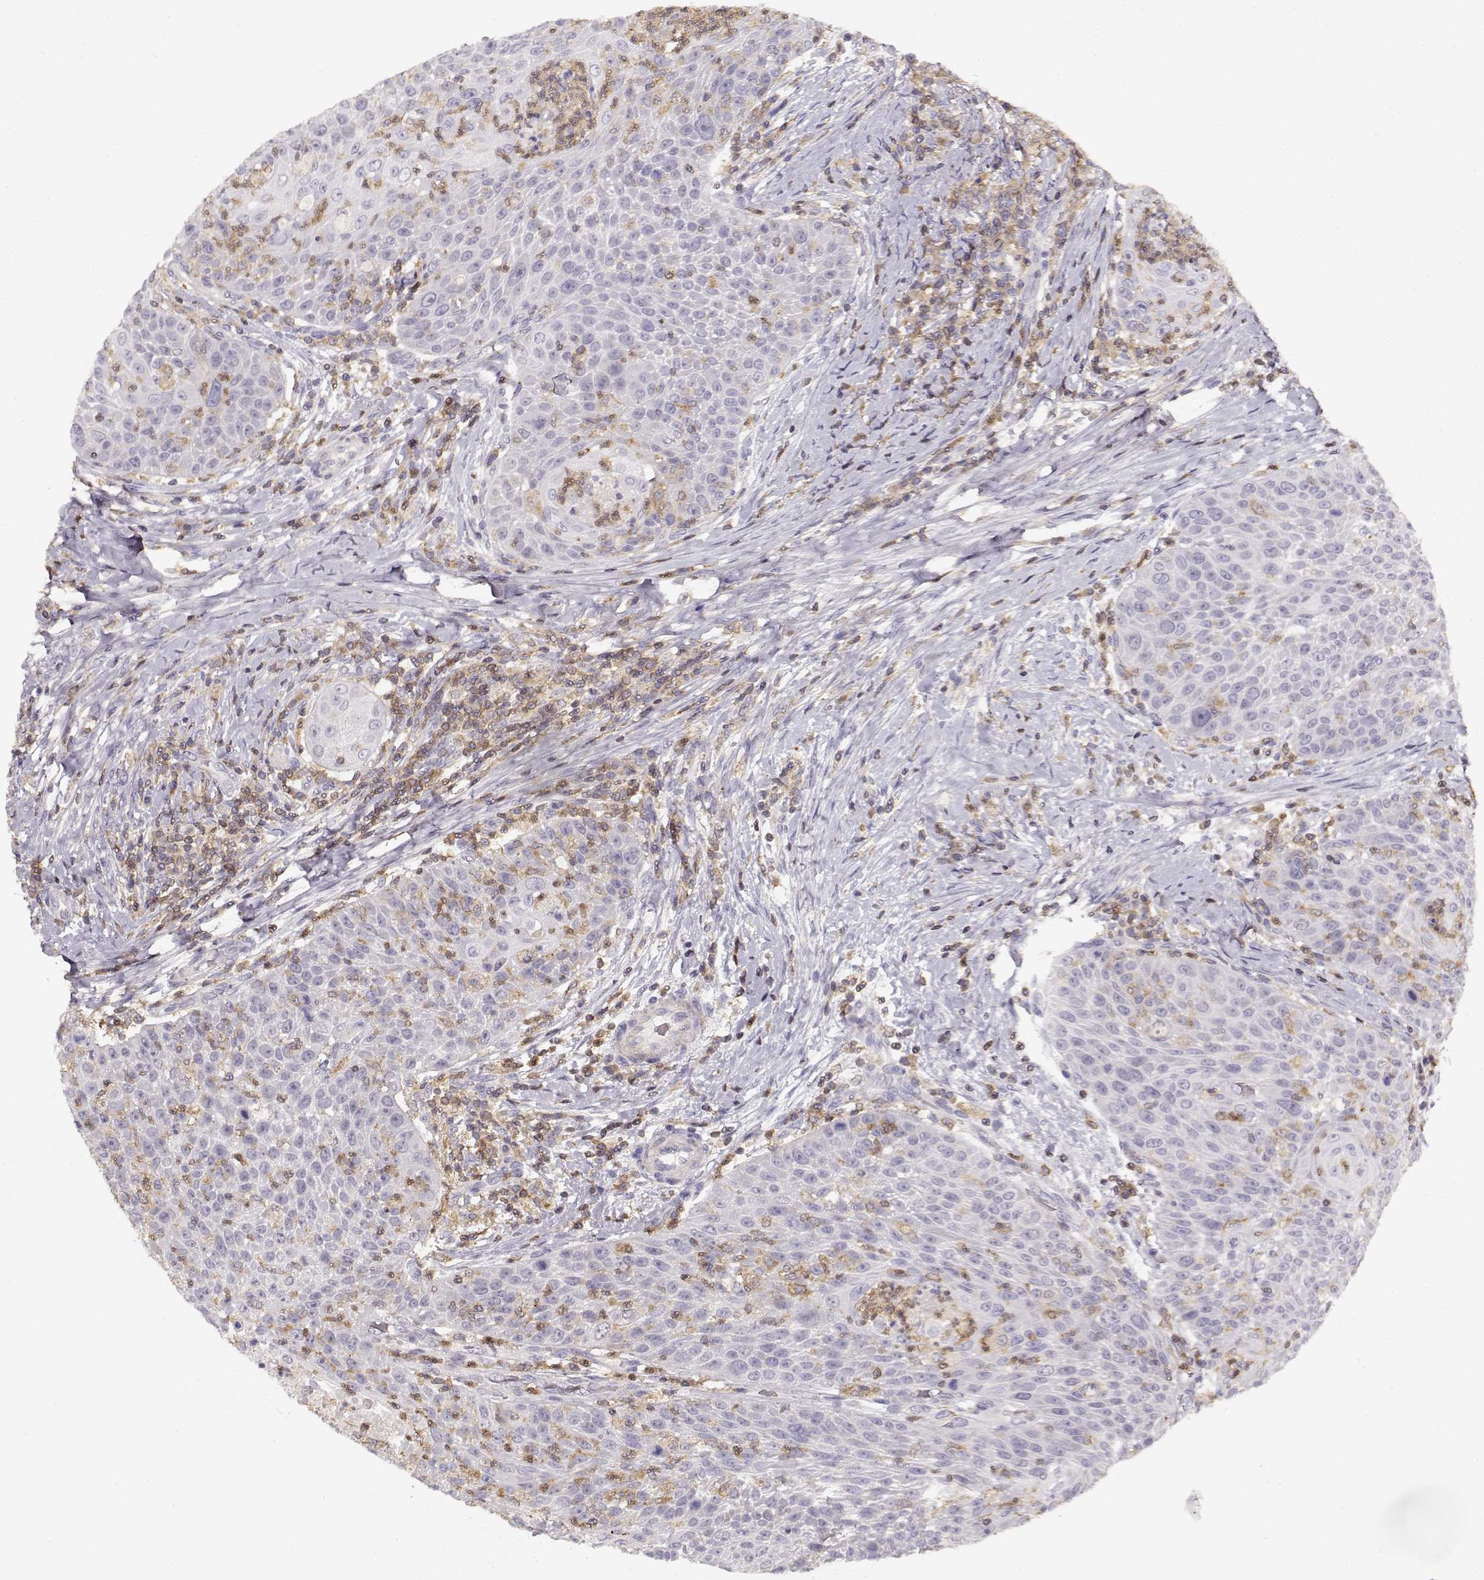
{"staining": {"intensity": "negative", "quantity": "none", "location": "none"}, "tissue": "head and neck cancer", "cell_type": "Tumor cells", "image_type": "cancer", "snomed": [{"axis": "morphology", "description": "Squamous cell carcinoma, NOS"}, {"axis": "topography", "description": "Head-Neck"}], "caption": "This image is of squamous cell carcinoma (head and neck) stained with IHC to label a protein in brown with the nuclei are counter-stained blue. There is no positivity in tumor cells.", "gene": "VAV1", "patient": {"sex": "male", "age": 69}}